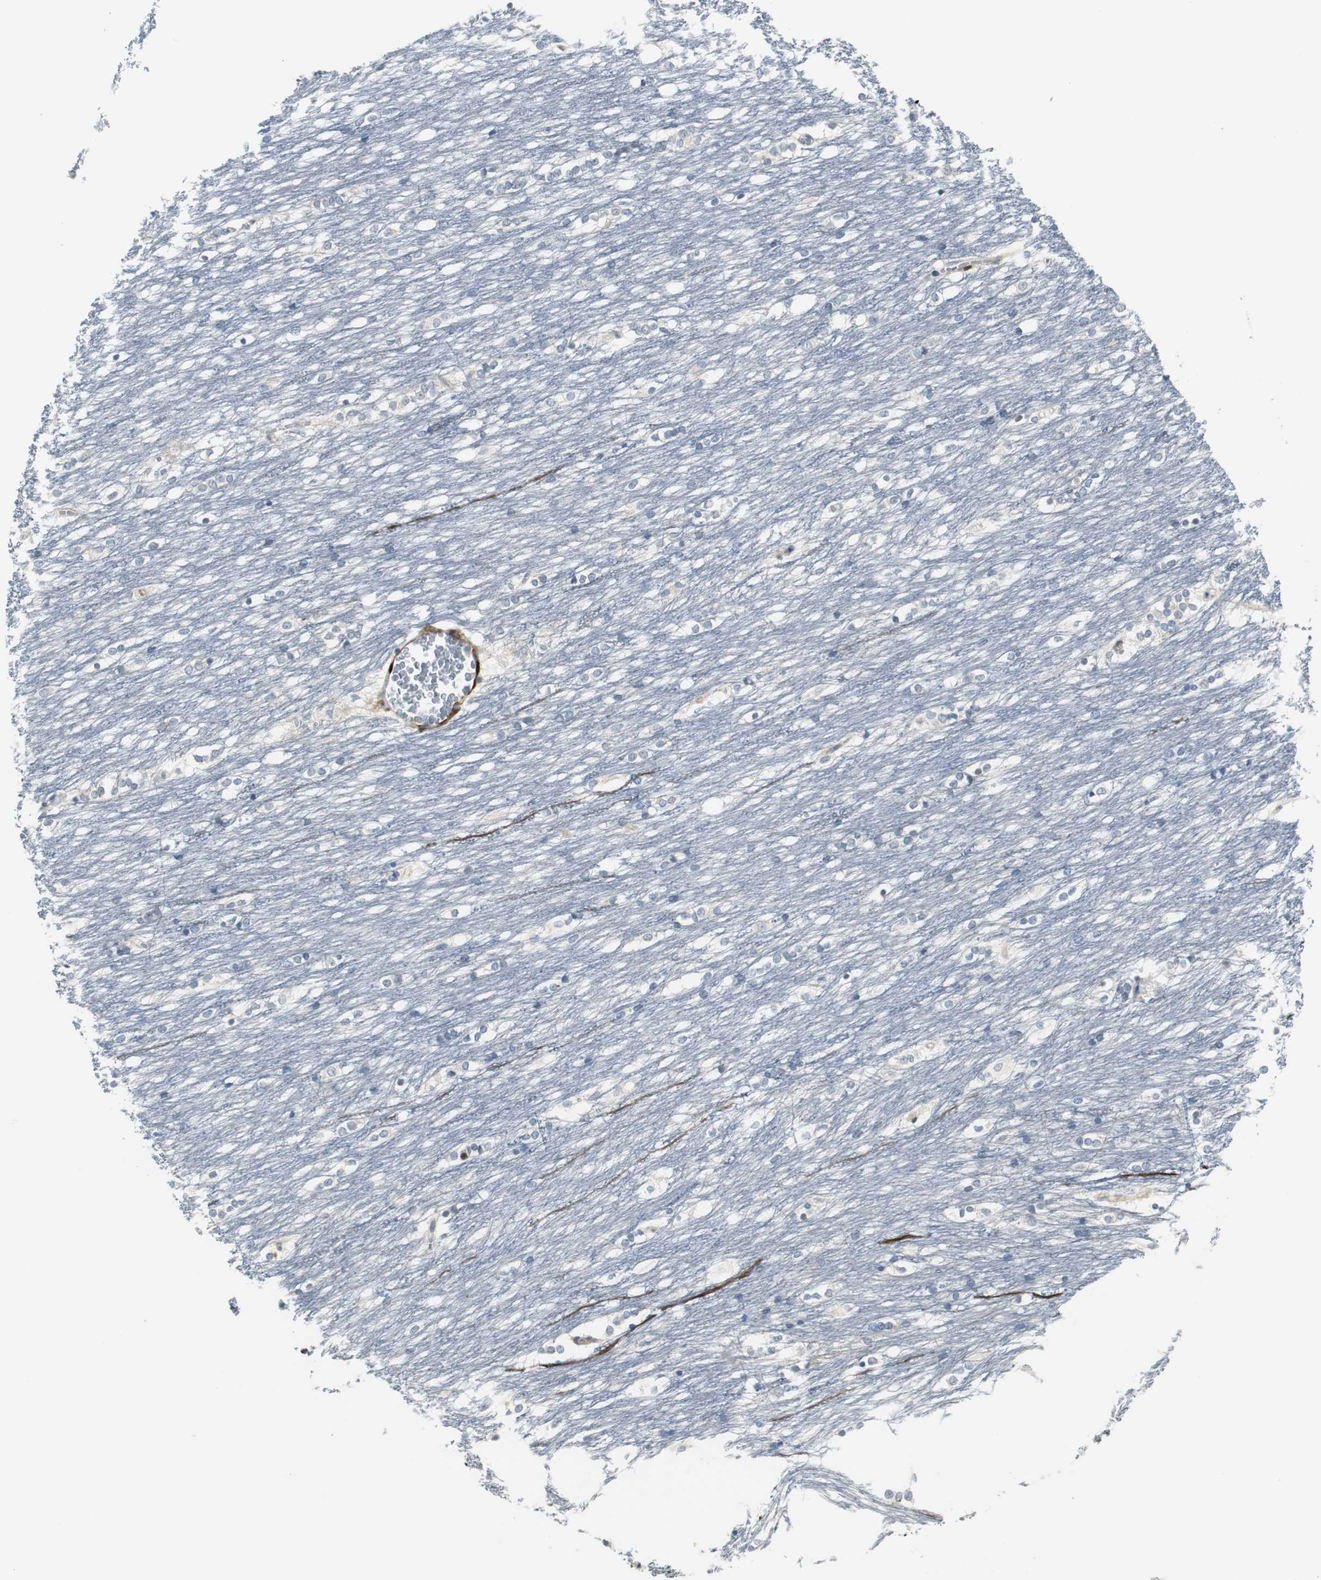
{"staining": {"intensity": "weak", "quantity": "<25%", "location": "cytoplasmic/membranous"}, "tissue": "caudate", "cell_type": "Glial cells", "image_type": "normal", "snomed": [{"axis": "morphology", "description": "Normal tissue, NOS"}, {"axis": "topography", "description": "Lateral ventricle wall"}], "caption": "Micrograph shows no significant protein staining in glial cells of normal caudate. The staining is performed using DAB (3,3'-diaminobenzidine) brown chromogen with nuclei counter-stained in using hematoxylin.", "gene": "FHL2", "patient": {"sex": "female", "age": 19}}